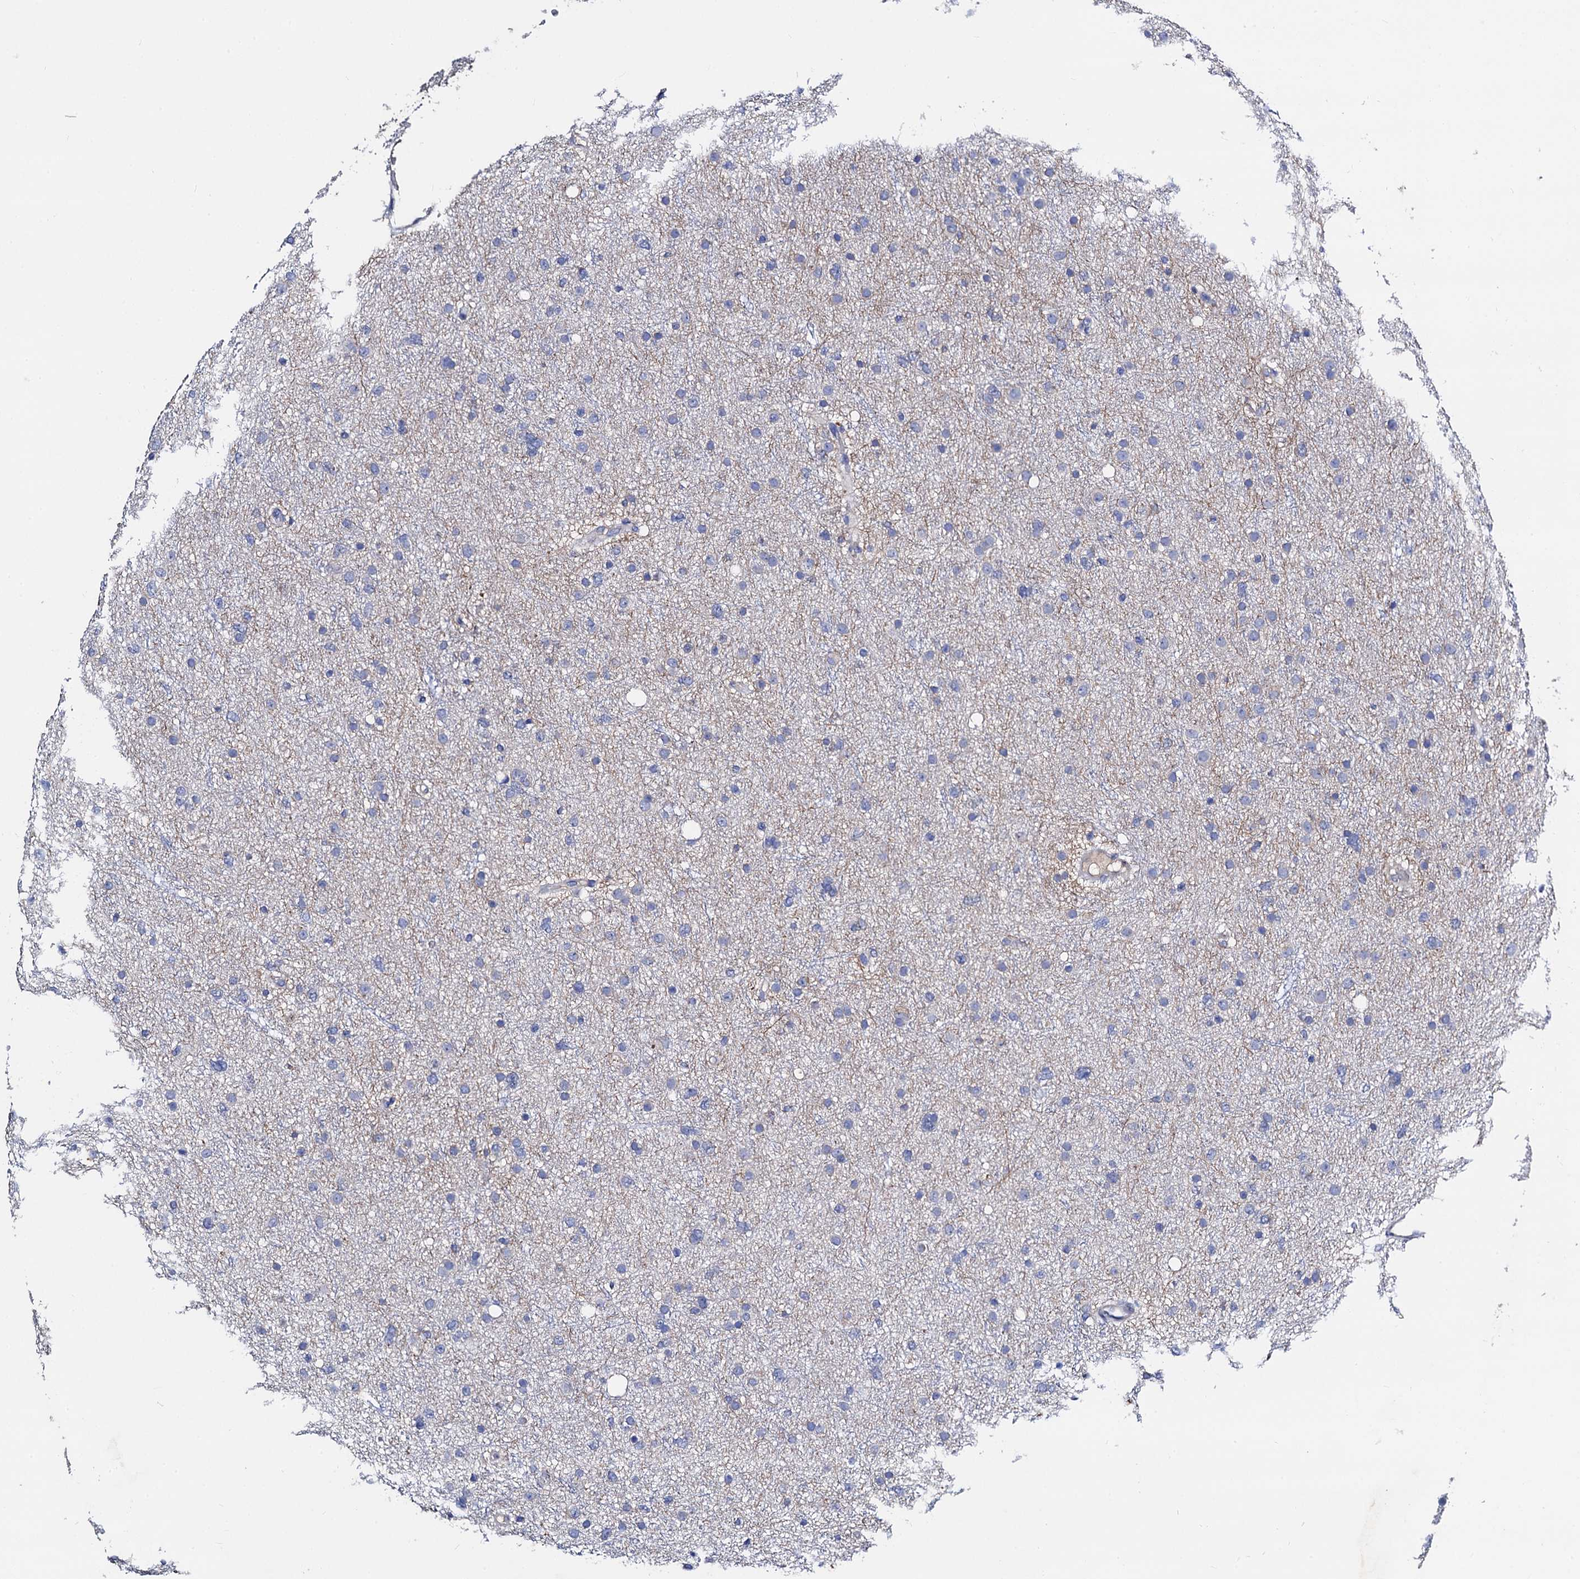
{"staining": {"intensity": "negative", "quantity": "none", "location": "none"}, "tissue": "glioma", "cell_type": "Tumor cells", "image_type": "cancer", "snomed": [{"axis": "morphology", "description": "Glioma, malignant, Low grade"}, {"axis": "topography", "description": "Cerebral cortex"}], "caption": "Immunohistochemistry micrograph of malignant low-grade glioma stained for a protein (brown), which demonstrates no positivity in tumor cells. (DAB (3,3'-diaminobenzidine) immunohistochemistry (IHC), high magnification).", "gene": "FREM3", "patient": {"sex": "female", "age": 39}}